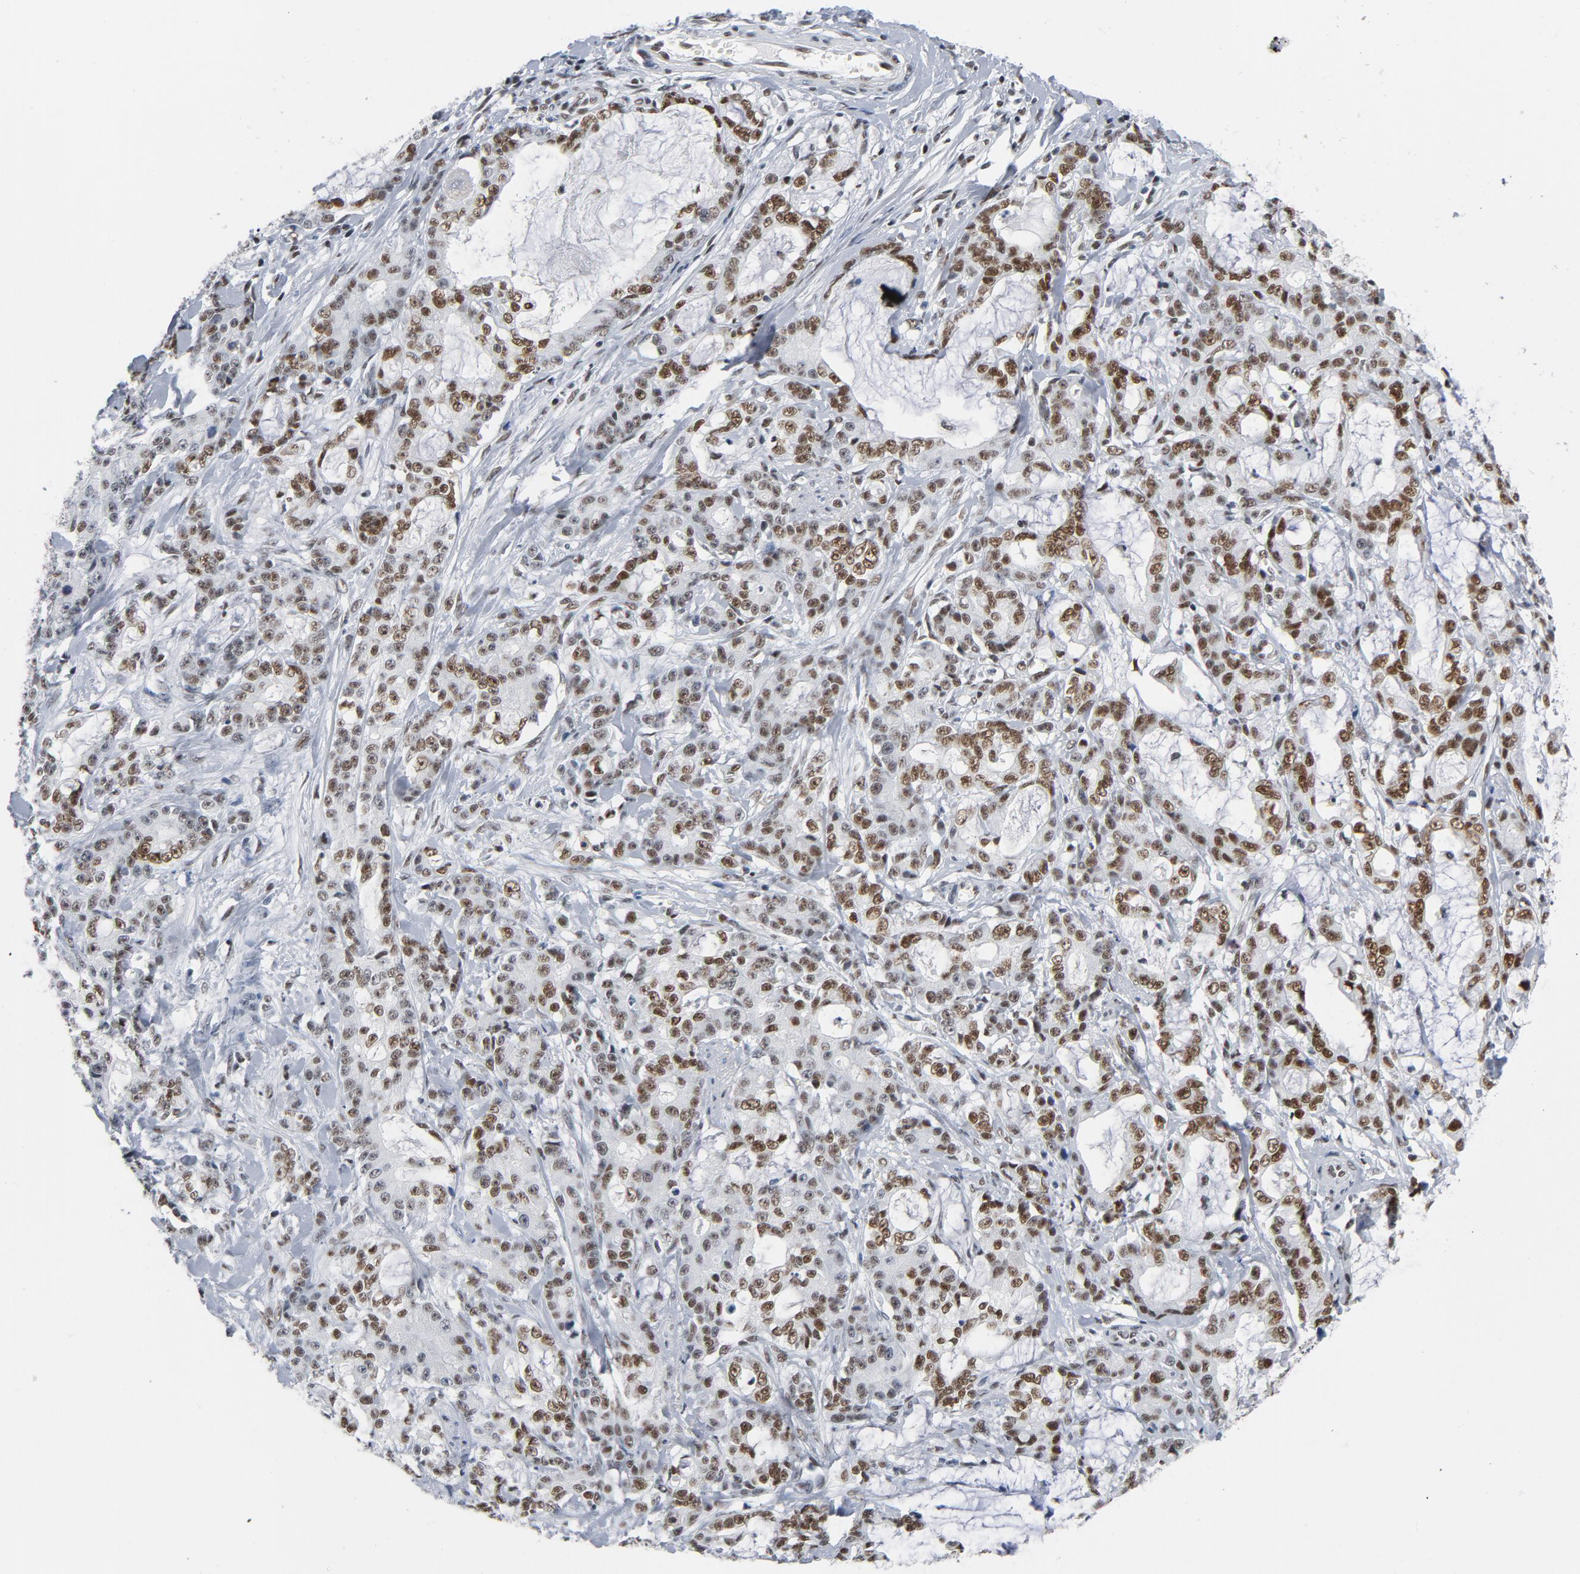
{"staining": {"intensity": "moderate", "quantity": ">75%", "location": "nuclear"}, "tissue": "pancreatic cancer", "cell_type": "Tumor cells", "image_type": "cancer", "snomed": [{"axis": "morphology", "description": "Adenocarcinoma, NOS"}, {"axis": "topography", "description": "Pancreas"}], "caption": "Immunohistochemistry (IHC) of adenocarcinoma (pancreatic) reveals medium levels of moderate nuclear staining in about >75% of tumor cells. Immunohistochemistry (IHC) stains the protein of interest in brown and the nuclei are stained blue.", "gene": "CSTF2", "patient": {"sex": "female", "age": 73}}